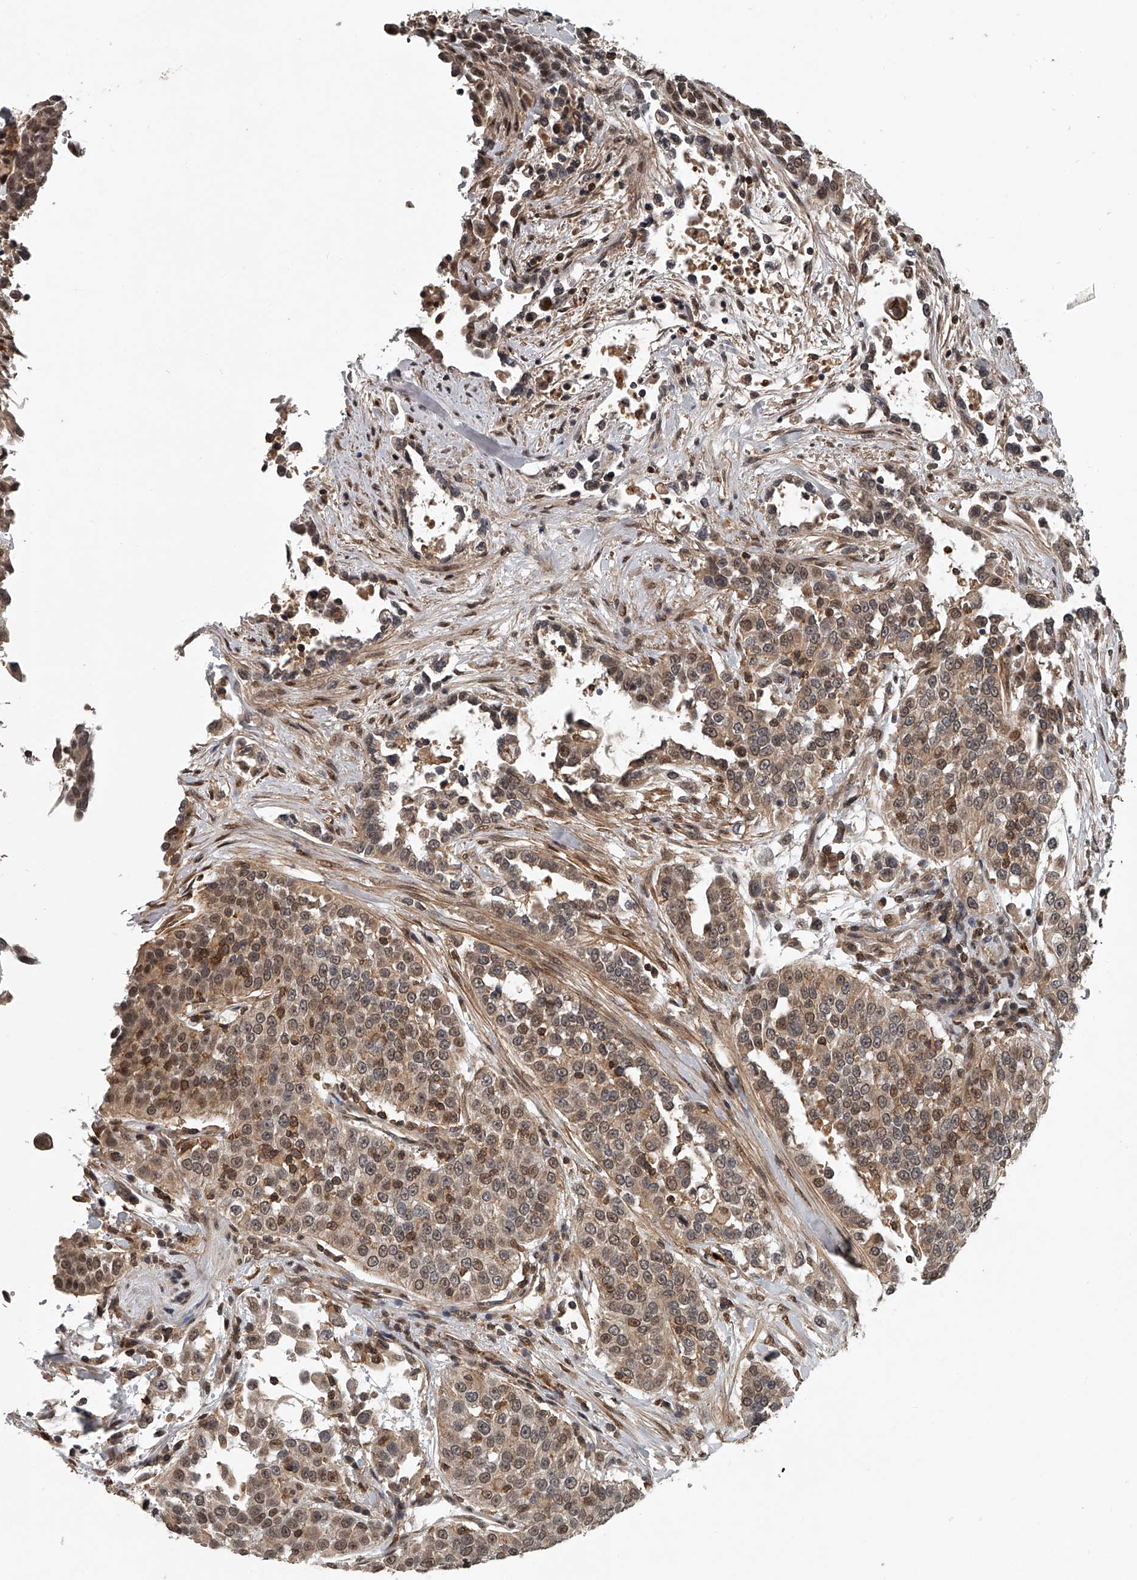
{"staining": {"intensity": "moderate", "quantity": ">75%", "location": "cytoplasmic/membranous,nuclear"}, "tissue": "urothelial cancer", "cell_type": "Tumor cells", "image_type": "cancer", "snomed": [{"axis": "morphology", "description": "Urothelial carcinoma, High grade"}, {"axis": "topography", "description": "Urinary bladder"}], "caption": "DAB (3,3'-diaminobenzidine) immunohistochemical staining of urothelial carcinoma (high-grade) shows moderate cytoplasmic/membranous and nuclear protein expression in approximately >75% of tumor cells. (DAB IHC, brown staining for protein, blue staining for nuclei).", "gene": "PLEKHG1", "patient": {"sex": "female", "age": 80}}